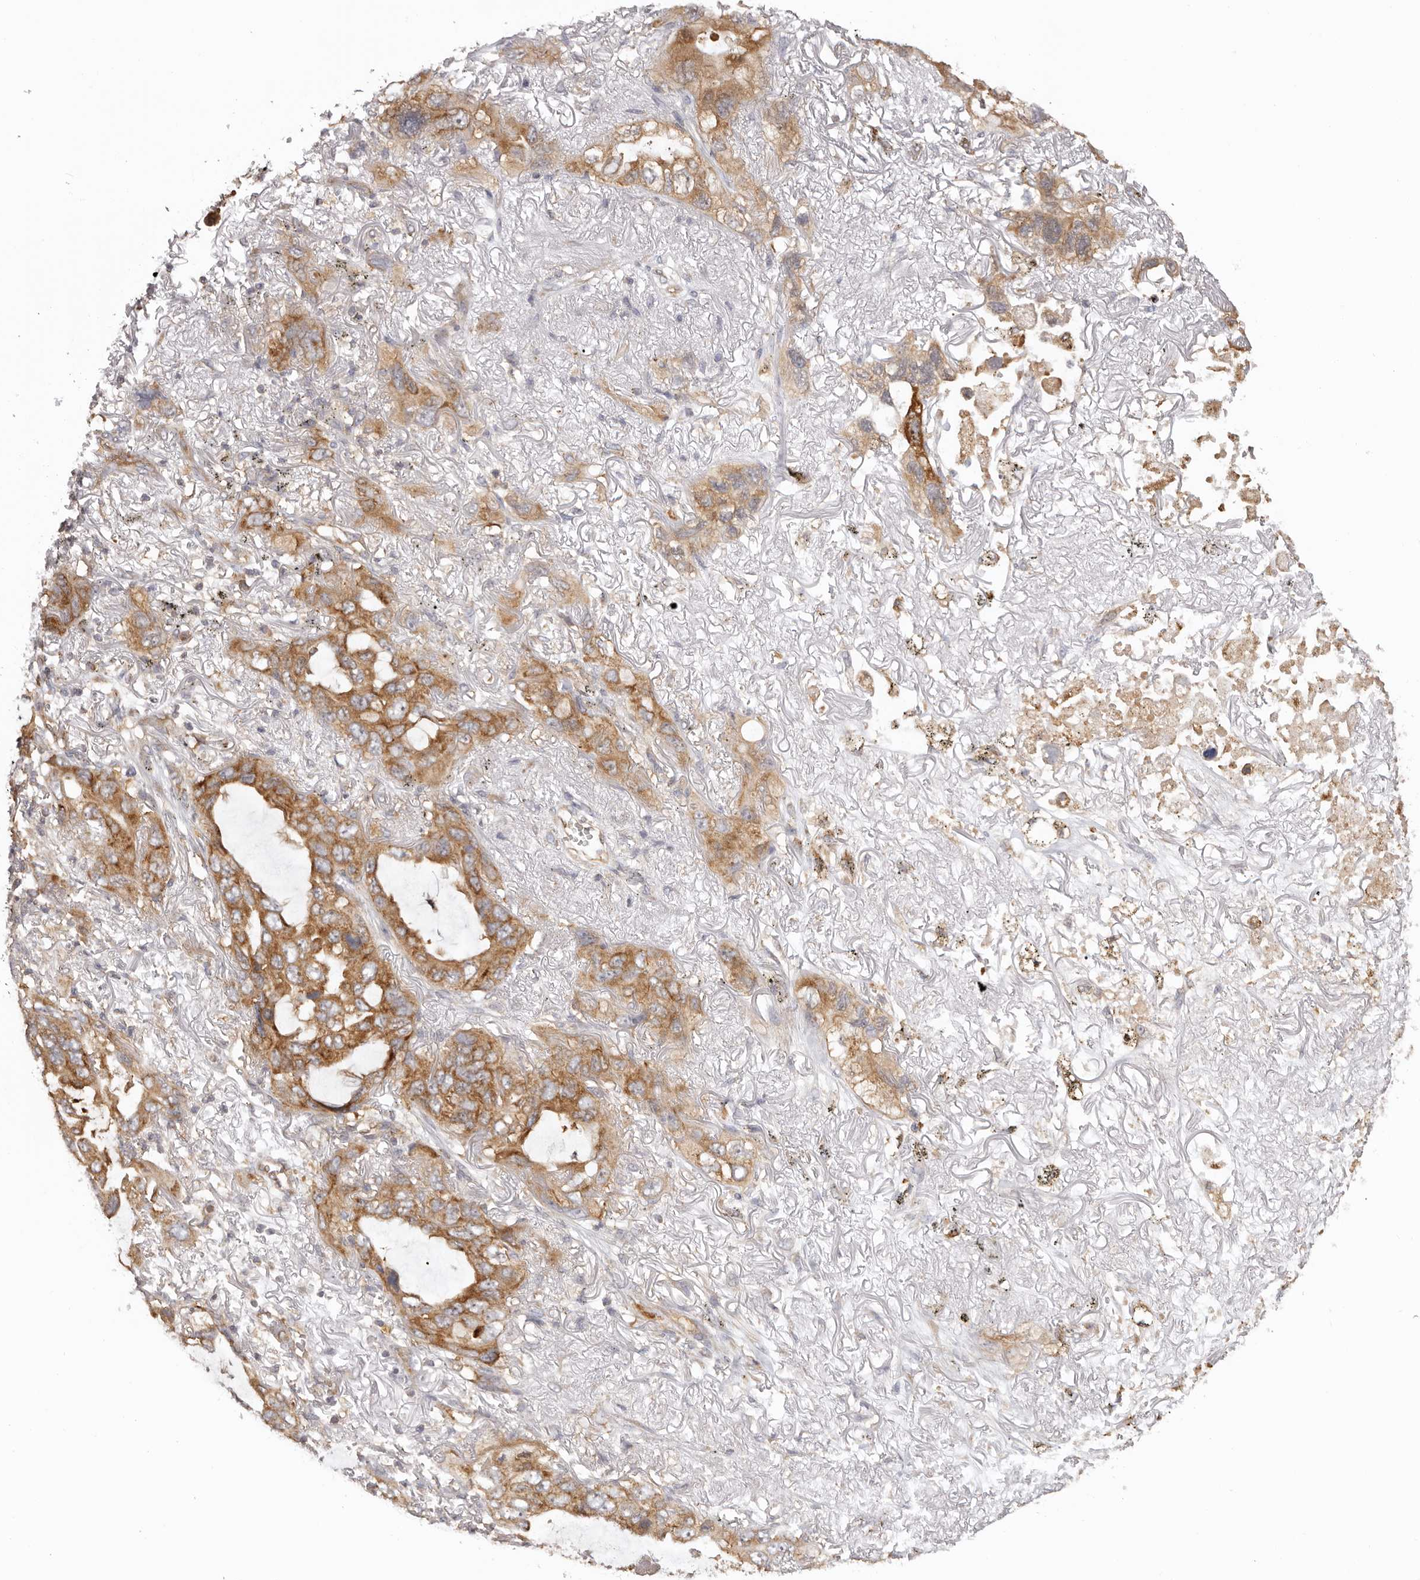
{"staining": {"intensity": "moderate", "quantity": ">75%", "location": "cytoplasmic/membranous"}, "tissue": "lung cancer", "cell_type": "Tumor cells", "image_type": "cancer", "snomed": [{"axis": "morphology", "description": "Squamous cell carcinoma, NOS"}, {"axis": "topography", "description": "Lung"}], "caption": "Tumor cells demonstrate medium levels of moderate cytoplasmic/membranous staining in approximately >75% of cells in lung cancer. (DAB IHC, brown staining for protein, blue staining for nuclei).", "gene": "EEF1E1", "patient": {"sex": "female", "age": 73}}